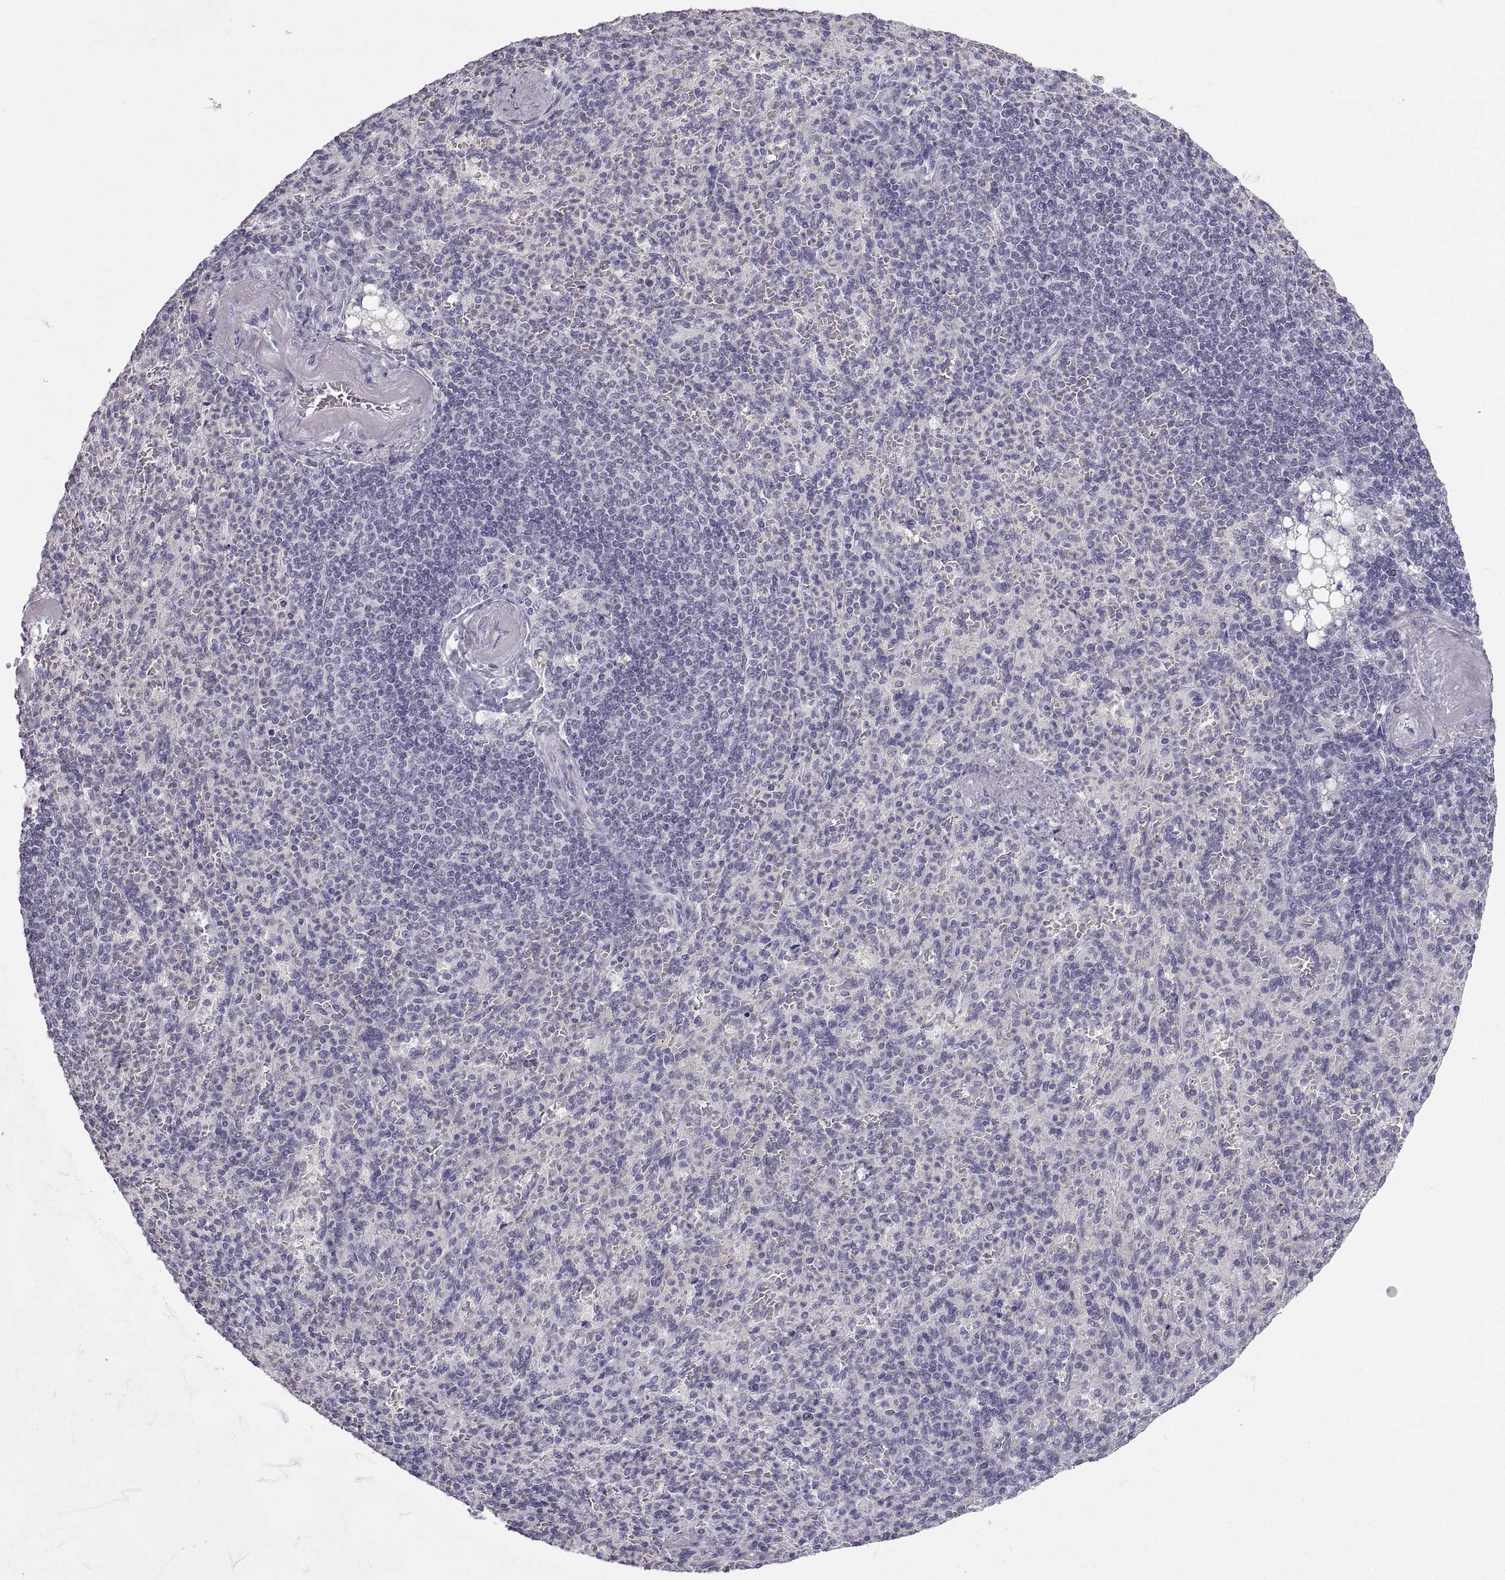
{"staining": {"intensity": "negative", "quantity": "none", "location": "none"}, "tissue": "spleen", "cell_type": "Cells in red pulp", "image_type": "normal", "snomed": [{"axis": "morphology", "description": "Normal tissue, NOS"}, {"axis": "topography", "description": "Spleen"}], "caption": "There is no significant expression in cells in red pulp of spleen. (Stains: DAB (3,3'-diaminobenzidine) immunohistochemistry with hematoxylin counter stain, Microscopy: brightfield microscopy at high magnification).", "gene": "ZNF185", "patient": {"sex": "female", "age": 74}}